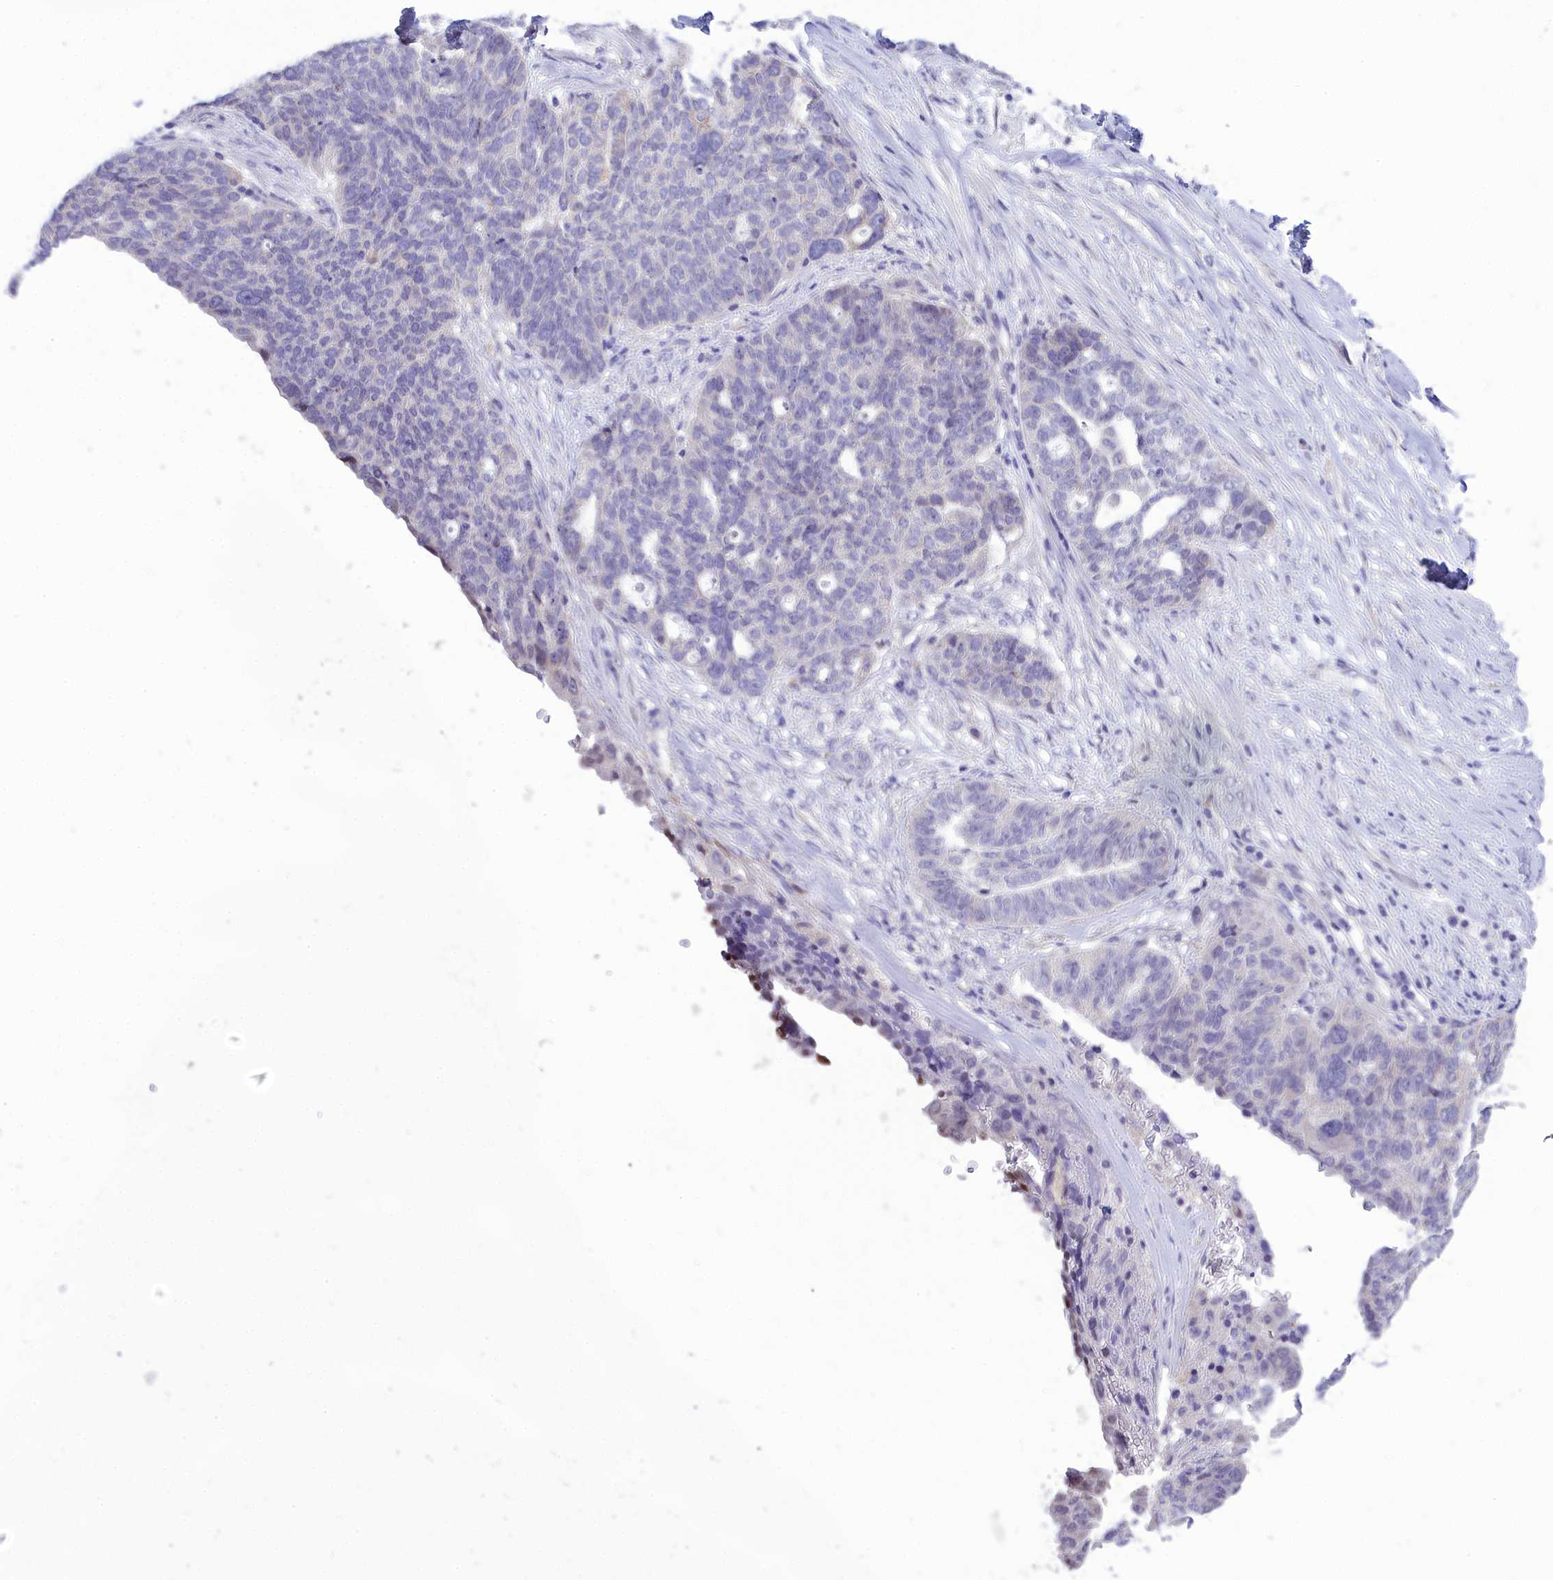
{"staining": {"intensity": "negative", "quantity": "none", "location": "none"}, "tissue": "ovarian cancer", "cell_type": "Tumor cells", "image_type": "cancer", "snomed": [{"axis": "morphology", "description": "Cystadenocarcinoma, serous, NOS"}, {"axis": "topography", "description": "Ovary"}], "caption": "Tumor cells are negative for protein expression in human ovarian serous cystadenocarcinoma. Nuclei are stained in blue.", "gene": "DCAF16", "patient": {"sex": "female", "age": 59}}